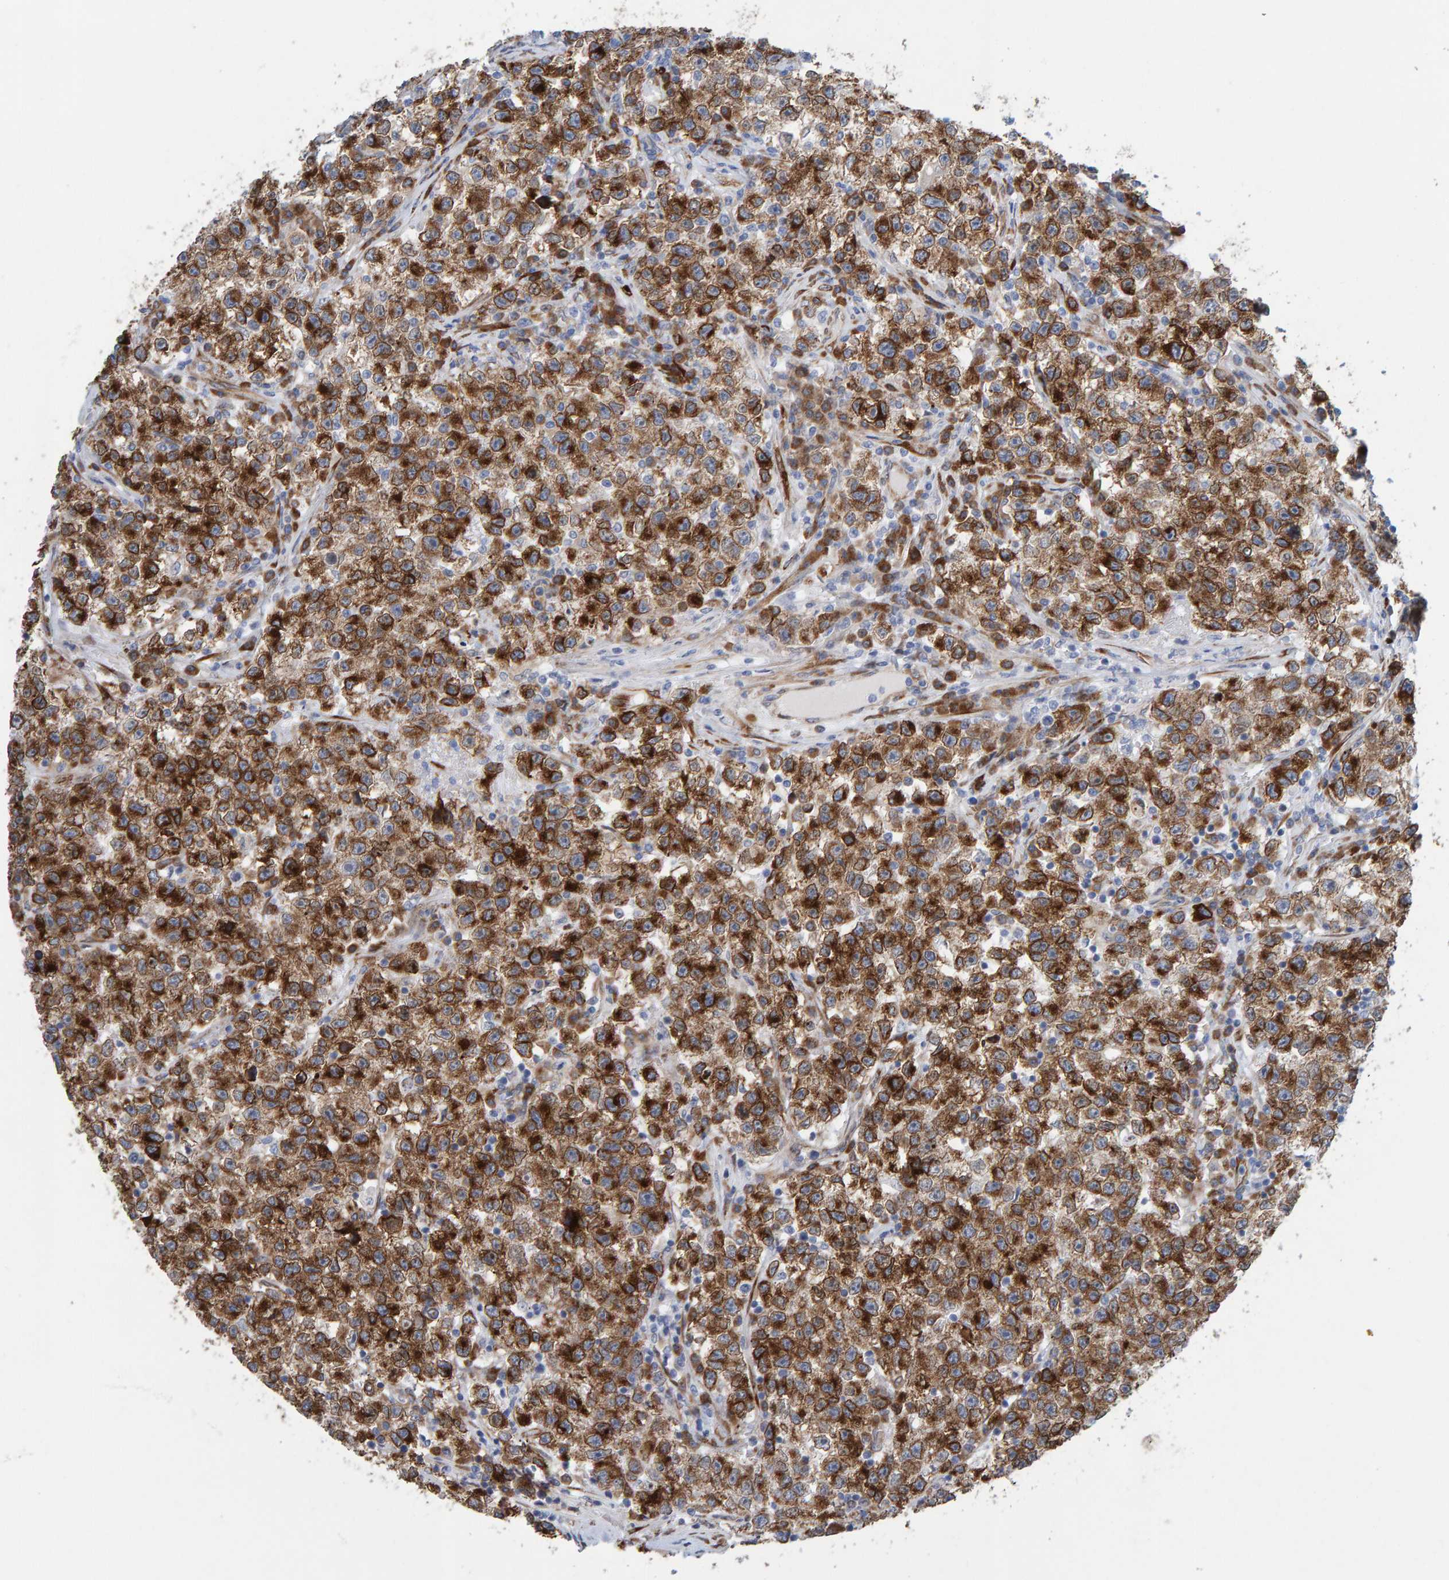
{"staining": {"intensity": "strong", "quantity": ">75%", "location": "cytoplasmic/membranous"}, "tissue": "testis cancer", "cell_type": "Tumor cells", "image_type": "cancer", "snomed": [{"axis": "morphology", "description": "Seminoma, NOS"}, {"axis": "topography", "description": "Testis"}], "caption": "Protein expression analysis of testis cancer (seminoma) reveals strong cytoplasmic/membranous positivity in about >75% of tumor cells.", "gene": "MMP16", "patient": {"sex": "male", "age": 22}}